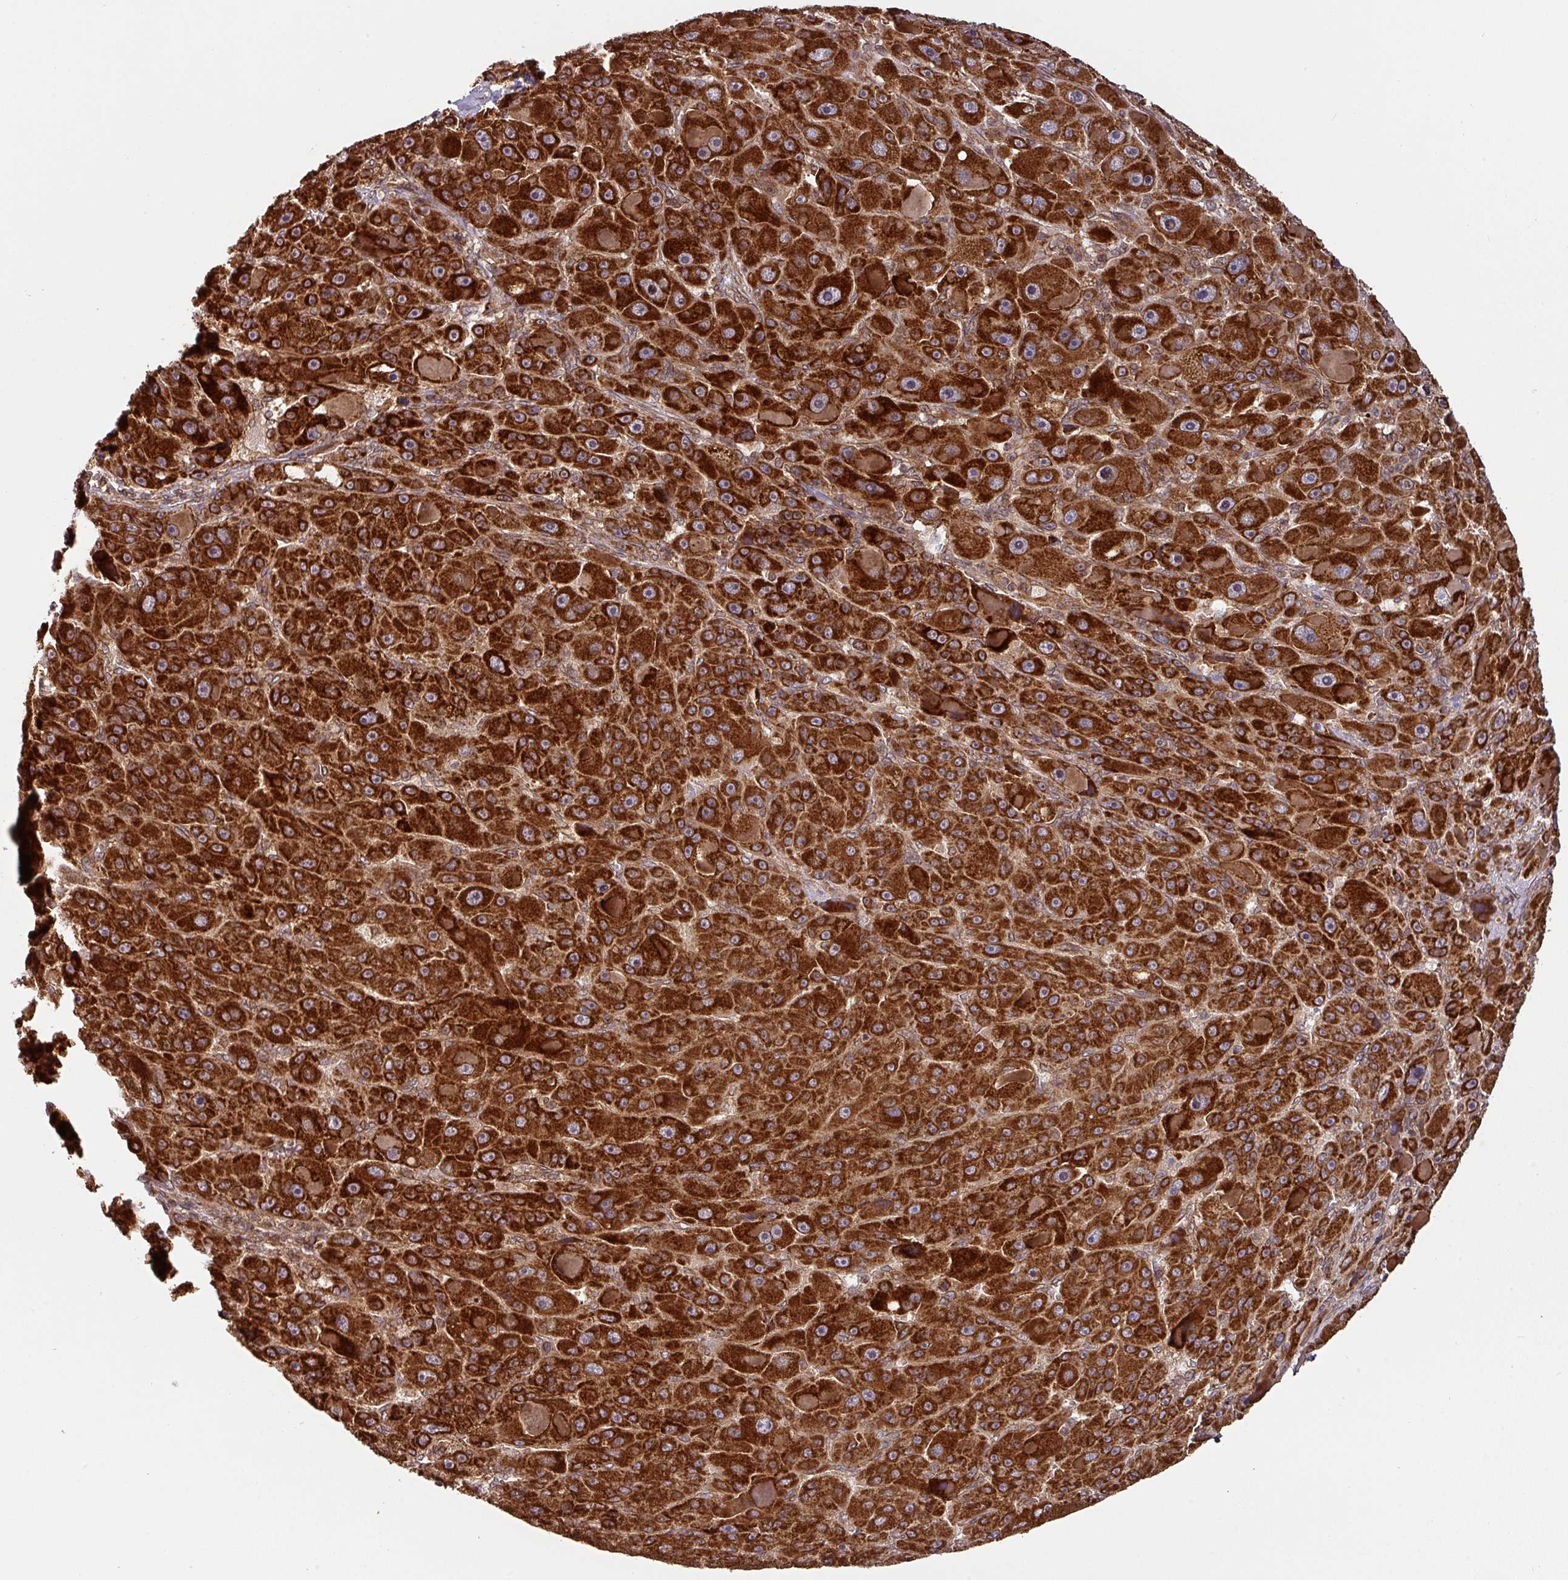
{"staining": {"intensity": "strong", "quantity": ">75%", "location": "cytoplasmic/membranous"}, "tissue": "liver cancer", "cell_type": "Tumor cells", "image_type": "cancer", "snomed": [{"axis": "morphology", "description": "Carcinoma, Hepatocellular, NOS"}, {"axis": "topography", "description": "Liver"}], "caption": "Protein expression analysis of human liver hepatocellular carcinoma reveals strong cytoplasmic/membranous staining in approximately >75% of tumor cells.", "gene": "TRAP1", "patient": {"sex": "male", "age": 76}}